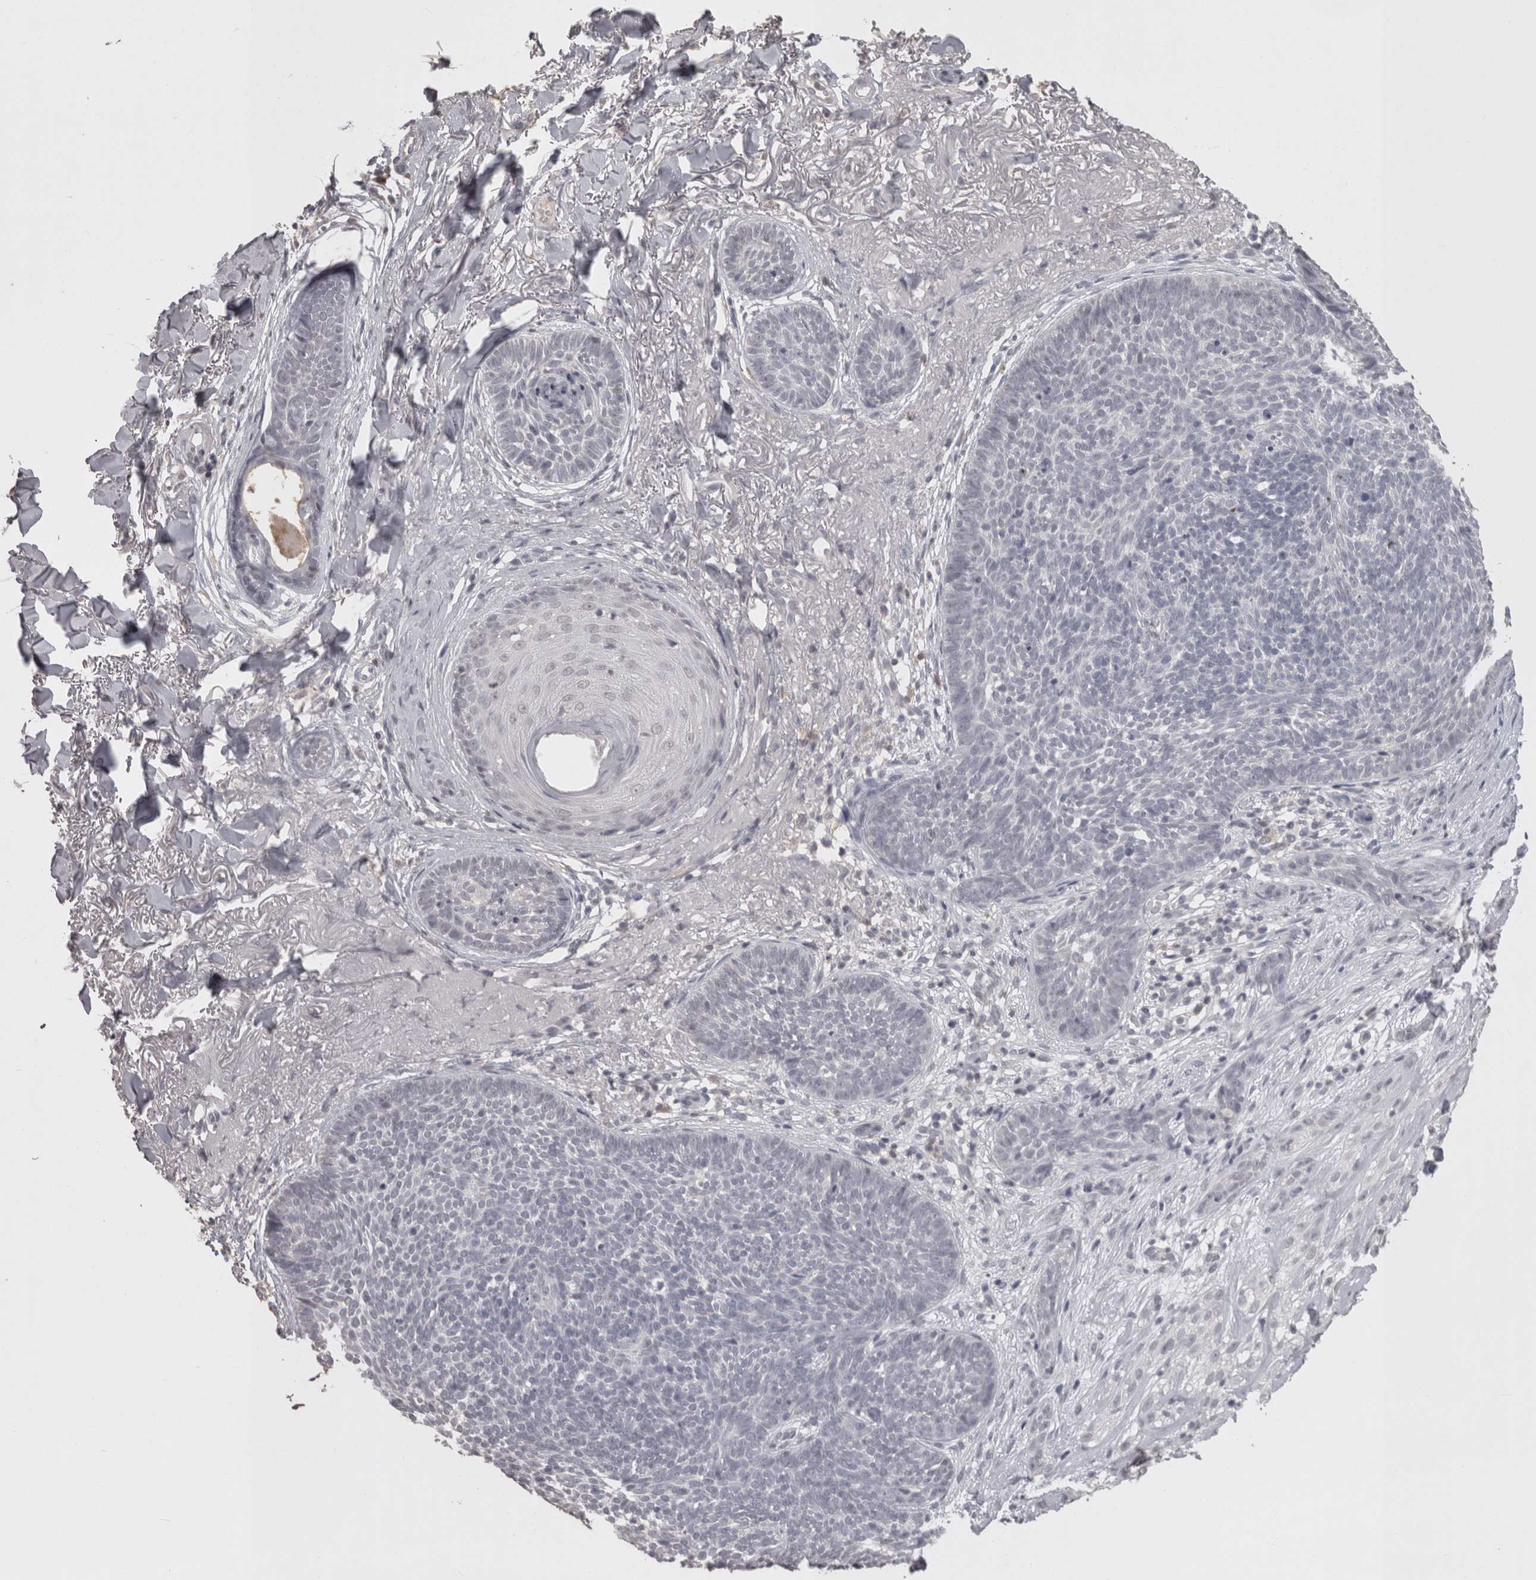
{"staining": {"intensity": "negative", "quantity": "none", "location": "none"}, "tissue": "skin cancer", "cell_type": "Tumor cells", "image_type": "cancer", "snomed": [{"axis": "morphology", "description": "Basal cell carcinoma"}, {"axis": "topography", "description": "Skin"}], "caption": "A high-resolution image shows immunohistochemistry (IHC) staining of basal cell carcinoma (skin), which displays no significant expression in tumor cells. The staining is performed using DAB (3,3'-diaminobenzidine) brown chromogen with nuclei counter-stained in using hematoxylin.", "gene": "LAX1", "patient": {"sex": "female", "age": 70}}